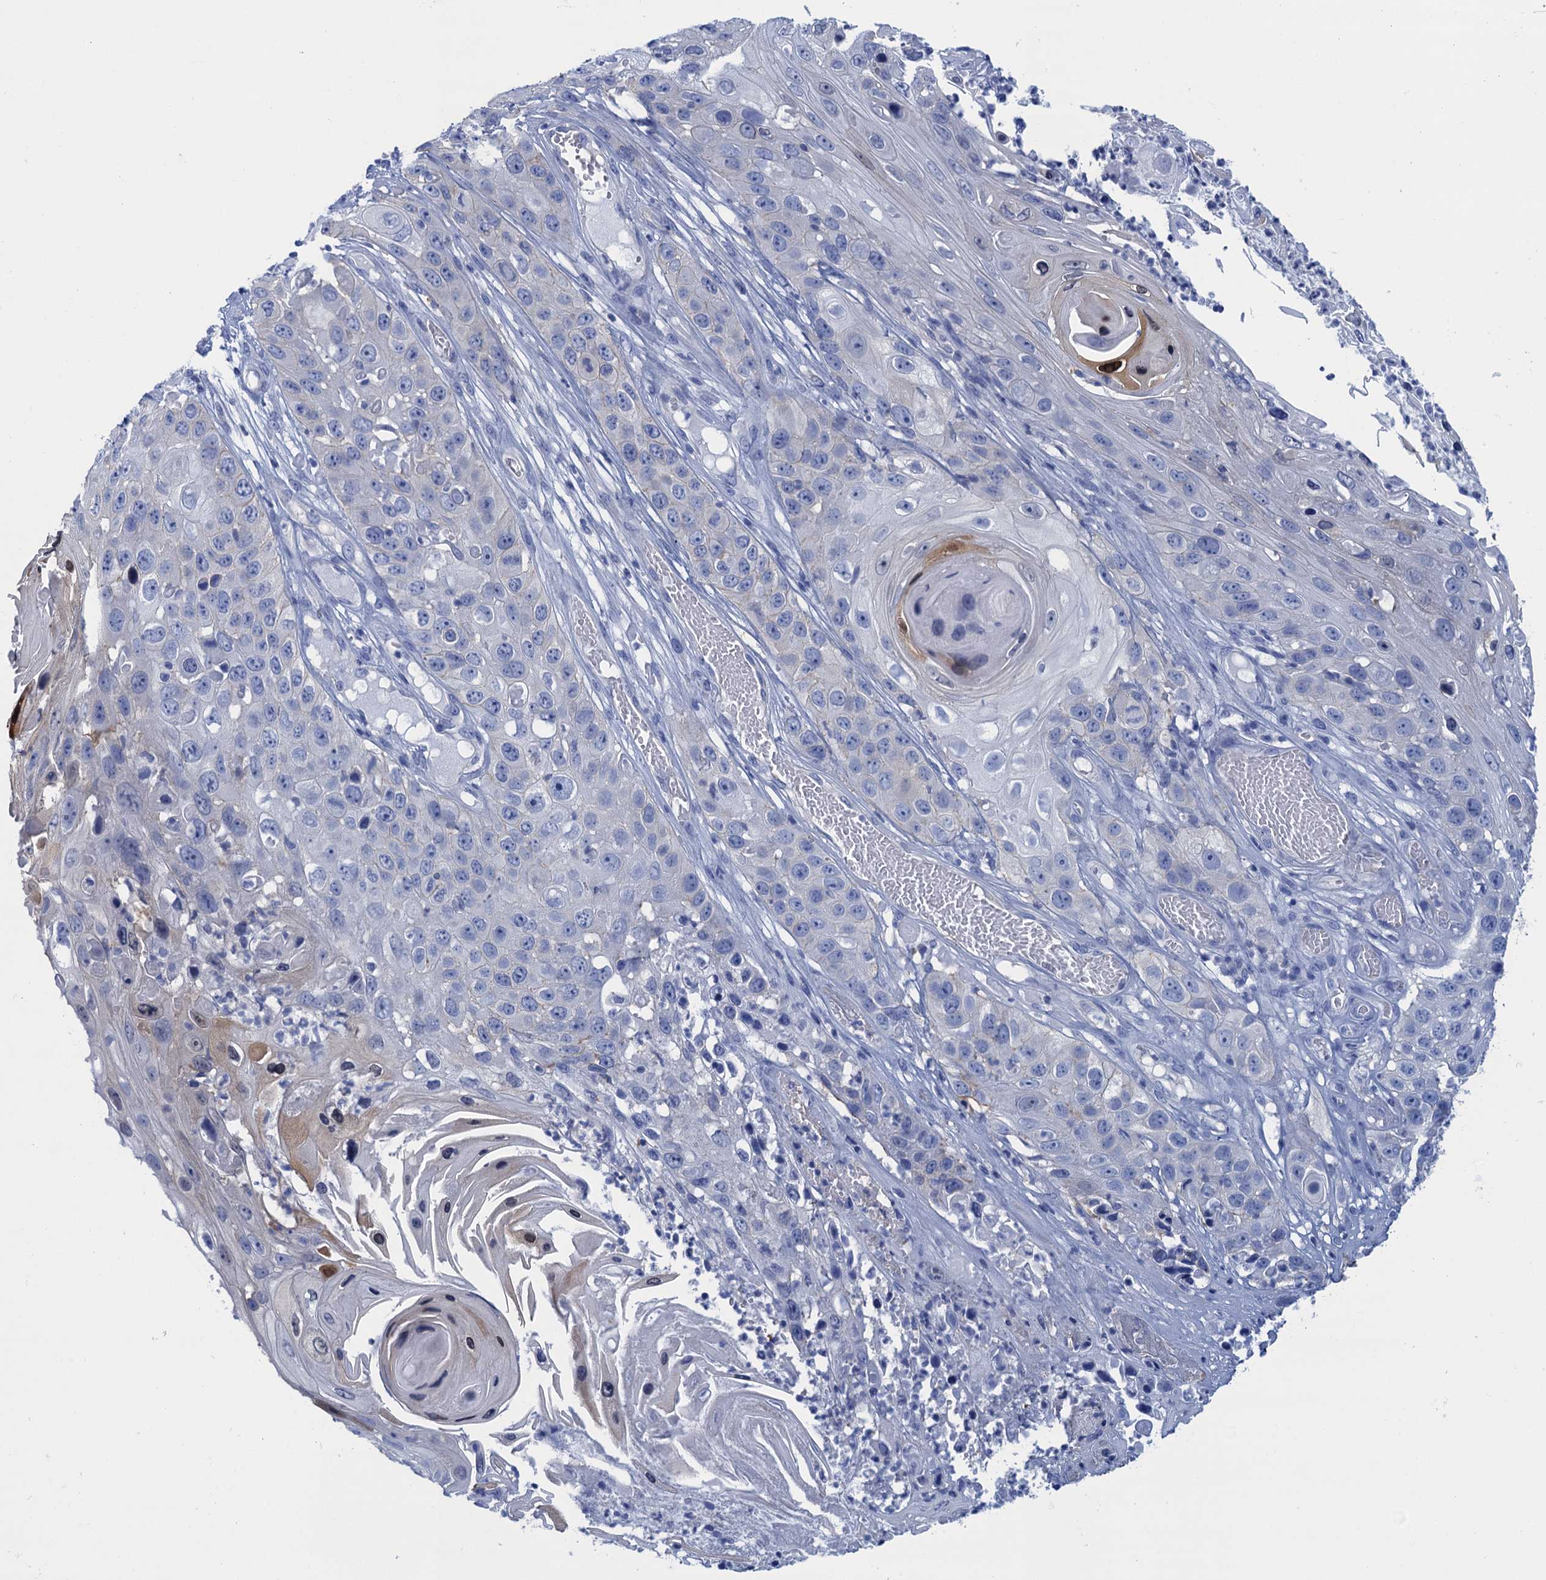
{"staining": {"intensity": "negative", "quantity": "none", "location": "none"}, "tissue": "skin cancer", "cell_type": "Tumor cells", "image_type": "cancer", "snomed": [{"axis": "morphology", "description": "Squamous cell carcinoma, NOS"}, {"axis": "topography", "description": "Skin"}], "caption": "Tumor cells are negative for brown protein staining in skin squamous cell carcinoma.", "gene": "CALML5", "patient": {"sex": "male", "age": 55}}